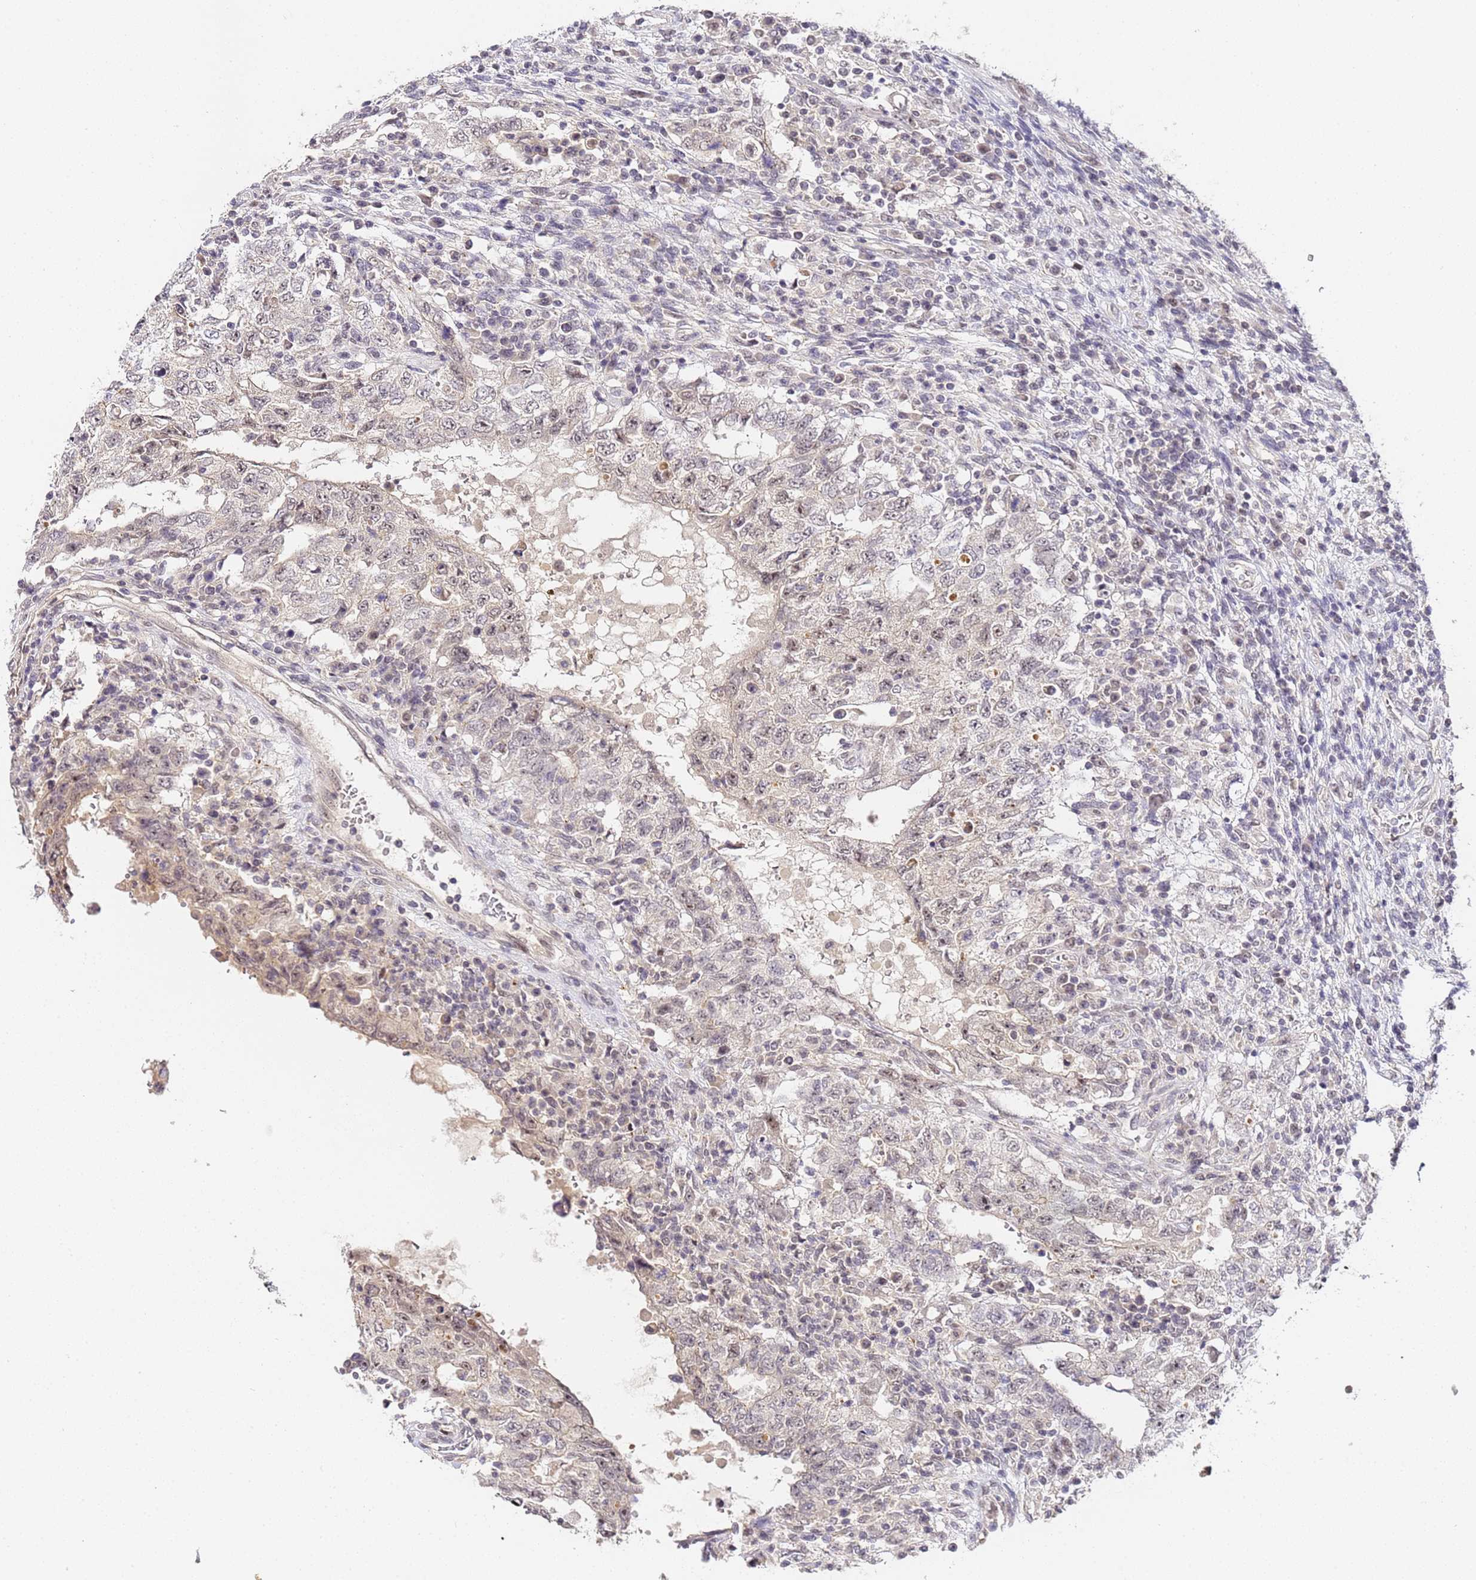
{"staining": {"intensity": "weak", "quantity": "<25%", "location": "nuclear"}, "tissue": "testis cancer", "cell_type": "Tumor cells", "image_type": "cancer", "snomed": [{"axis": "morphology", "description": "Carcinoma, Embryonal, NOS"}, {"axis": "topography", "description": "Testis"}], "caption": "A high-resolution micrograph shows IHC staining of testis cancer, which demonstrates no significant positivity in tumor cells. (DAB (3,3'-diaminobenzidine) immunohistochemistry (IHC), high magnification).", "gene": "LSM3", "patient": {"sex": "male", "age": 26}}